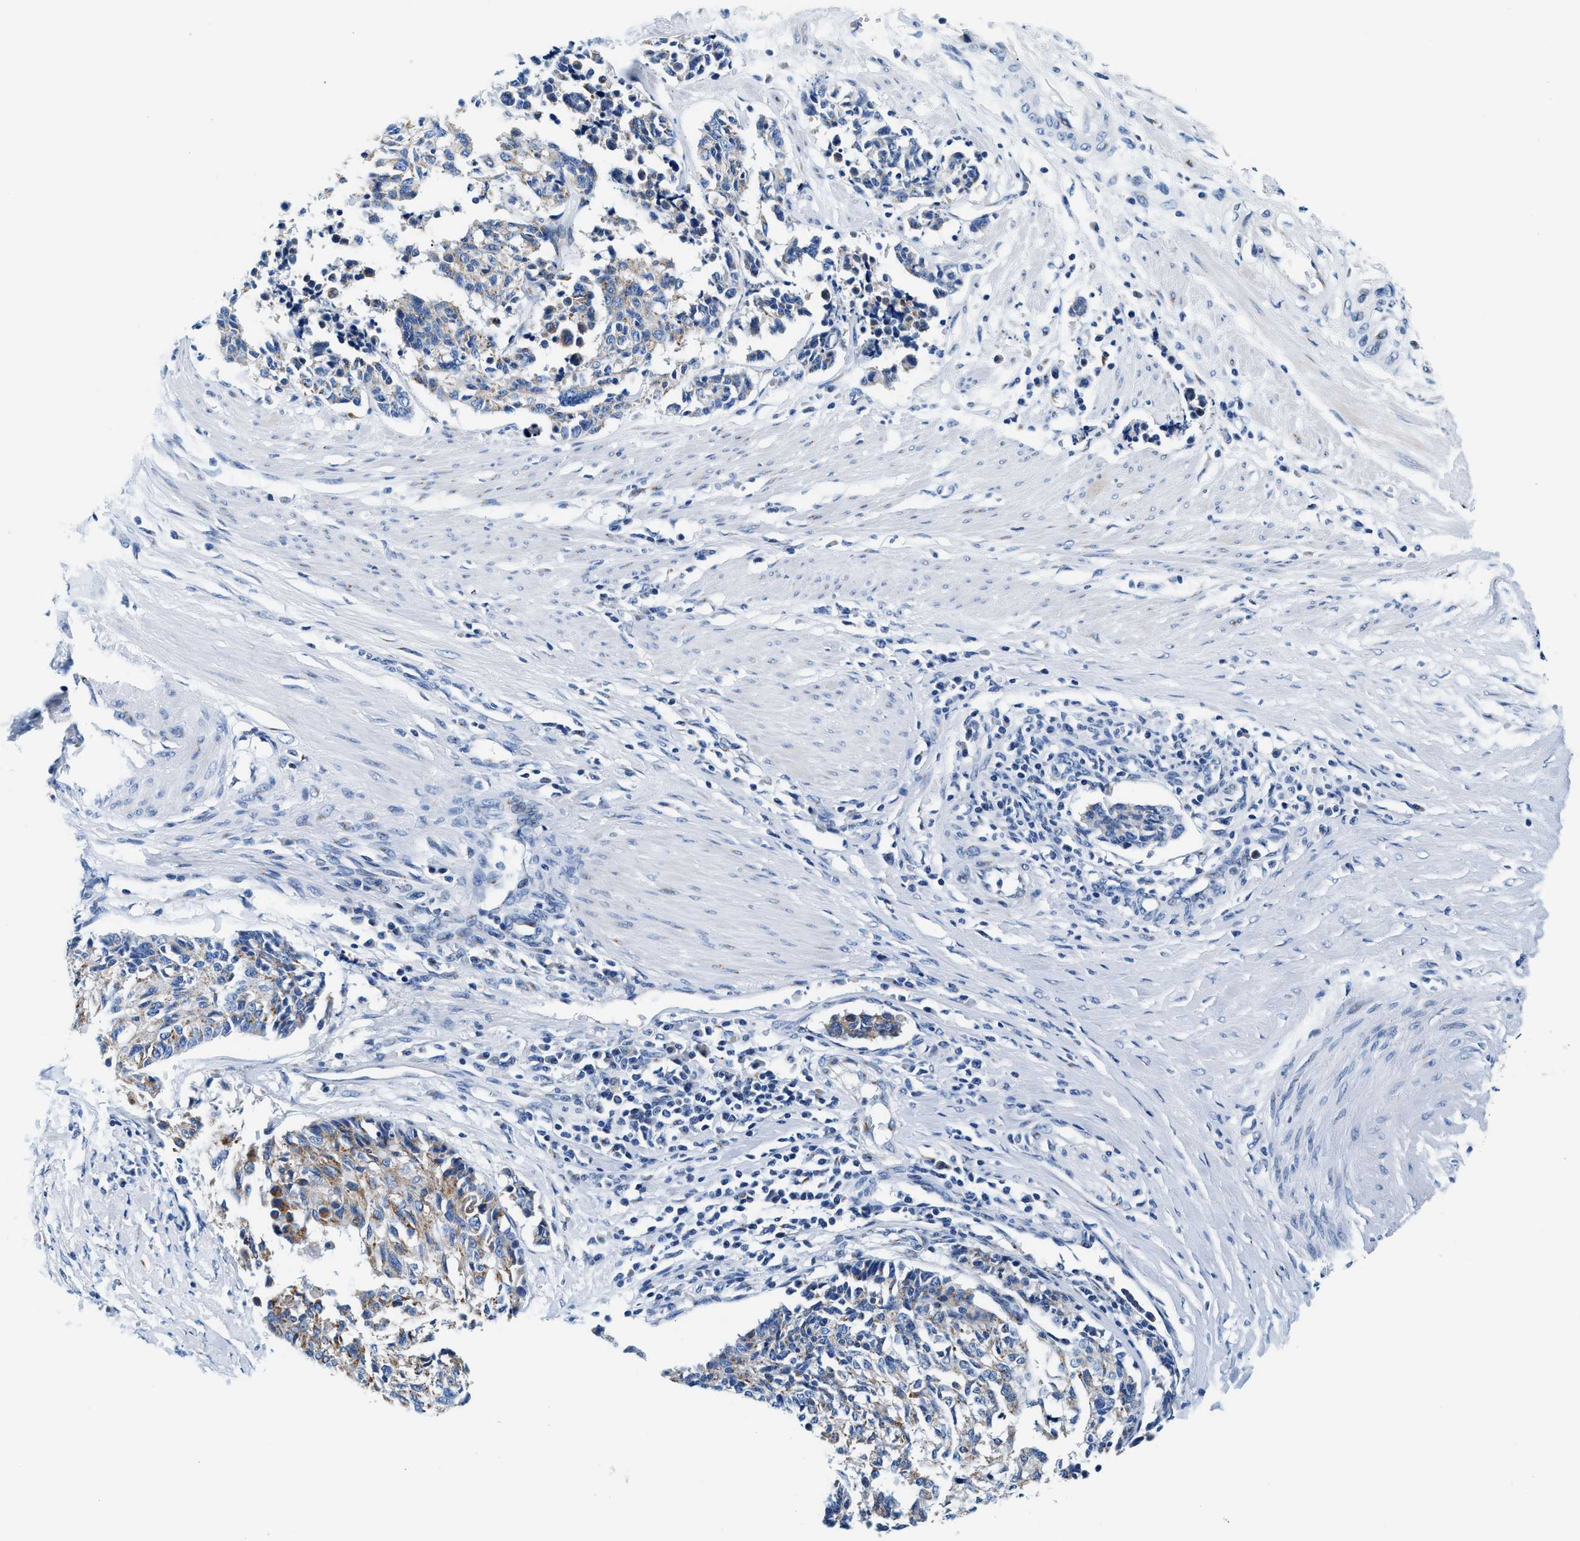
{"staining": {"intensity": "weak", "quantity": "25%-75%", "location": "cytoplasmic/membranous"}, "tissue": "cervical cancer", "cell_type": "Tumor cells", "image_type": "cancer", "snomed": [{"axis": "morphology", "description": "Normal tissue, NOS"}, {"axis": "morphology", "description": "Squamous cell carcinoma, NOS"}, {"axis": "topography", "description": "Cervix"}], "caption": "Protein staining of squamous cell carcinoma (cervical) tissue shows weak cytoplasmic/membranous staining in approximately 25%-75% of tumor cells.", "gene": "VPS53", "patient": {"sex": "female", "age": 35}}